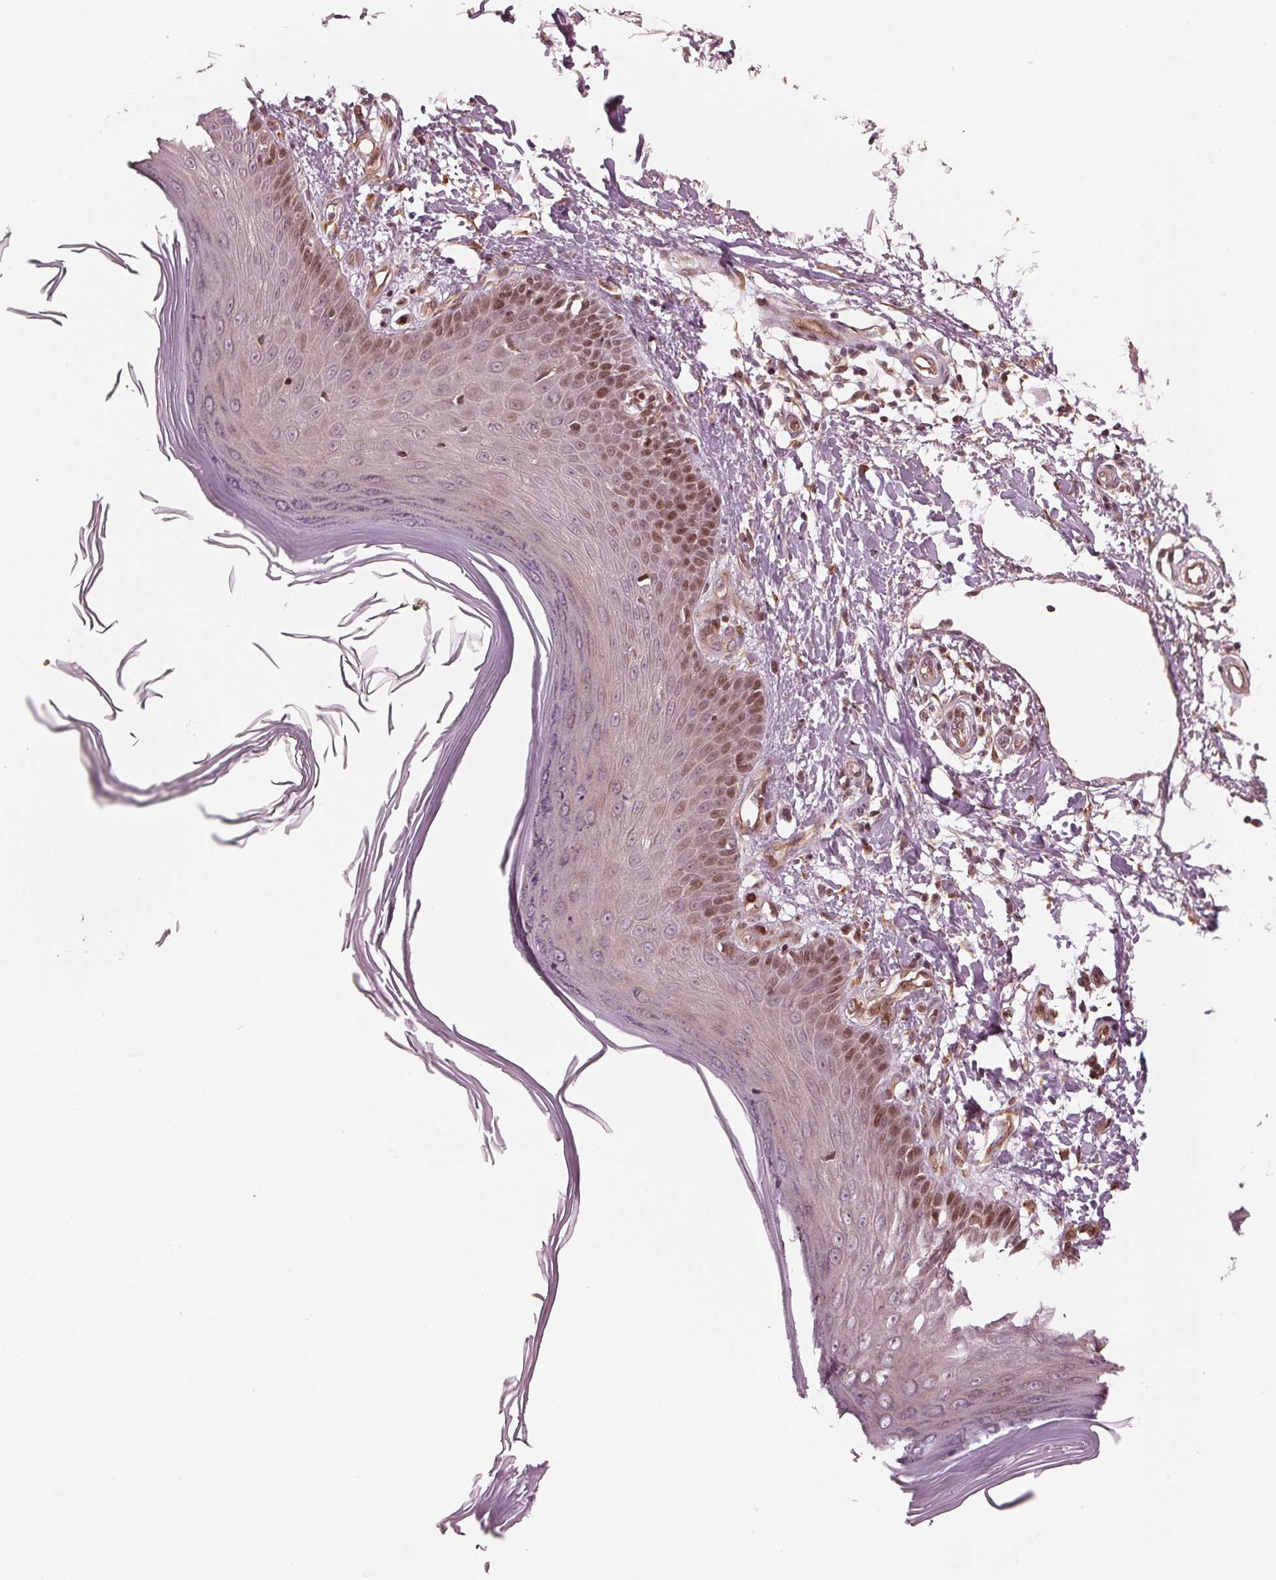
{"staining": {"intensity": "moderate", "quantity": "<25%", "location": "nuclear"}, "tissue": "skin", "cell_type": "Fibroblasts", "image_type": "normal", "snomed": [{"axis": "morphology", "description": "Normal tissue, NOS"}, {"axis": "topography", "description": "Skin"}], "caption": "IHC micrograph of normal skin stained for a protein (brown), which shows low levels of moderate nuclear positivity in approximately <25% of fibroblasts.", "gene": "CMIP", "patient": {"sex": "female", "age": 62}}